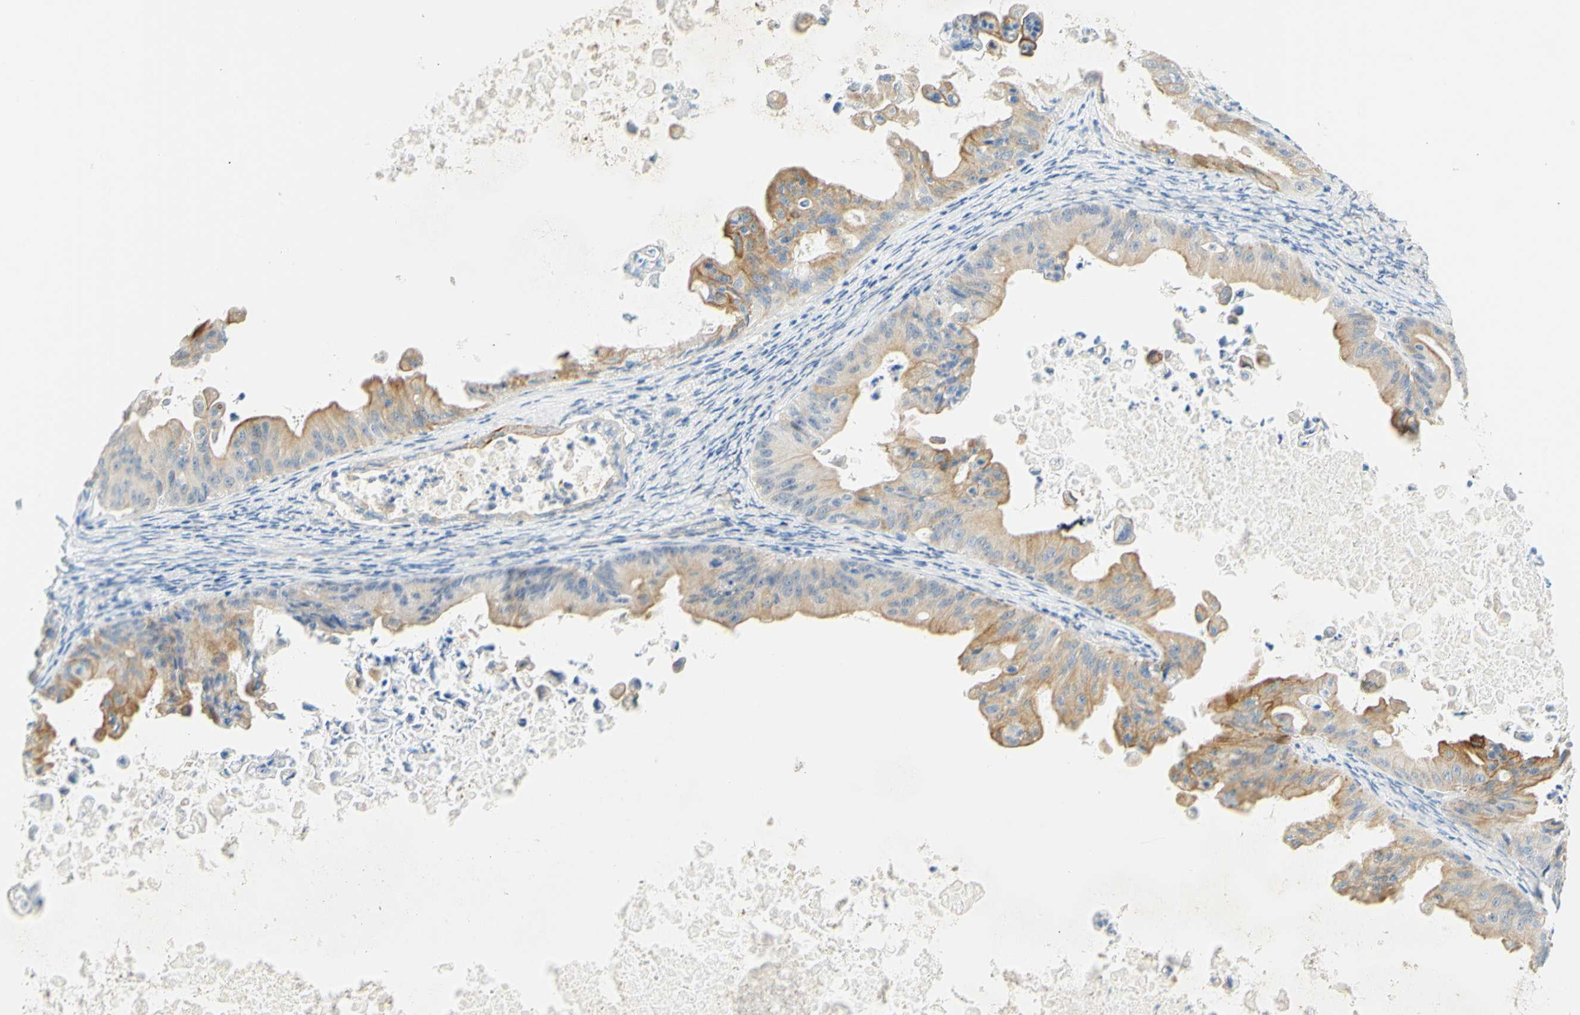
{"staining": {"intensity": "moderate", "quantity": ">75%", "location": "cytoplasmic/membranous"}, "tissue": "ovarian cancer", "cell_type": "Tumor cells", "image_type": "cancer", "snomed": [{"axis": "morphology", "description": "Cystadenocarcinoma, mucinous, NOS"}, {"axis": "topography", "description": "Ovary"}], "caption": "This micrograph shows IHC staining of human ovarian cancer, with medium moderate cytoplasmic/membranous staining in about >75% of tumor cells.", "gene": "ENTREP2", "patient": {"sex": "female", "age": 37}}